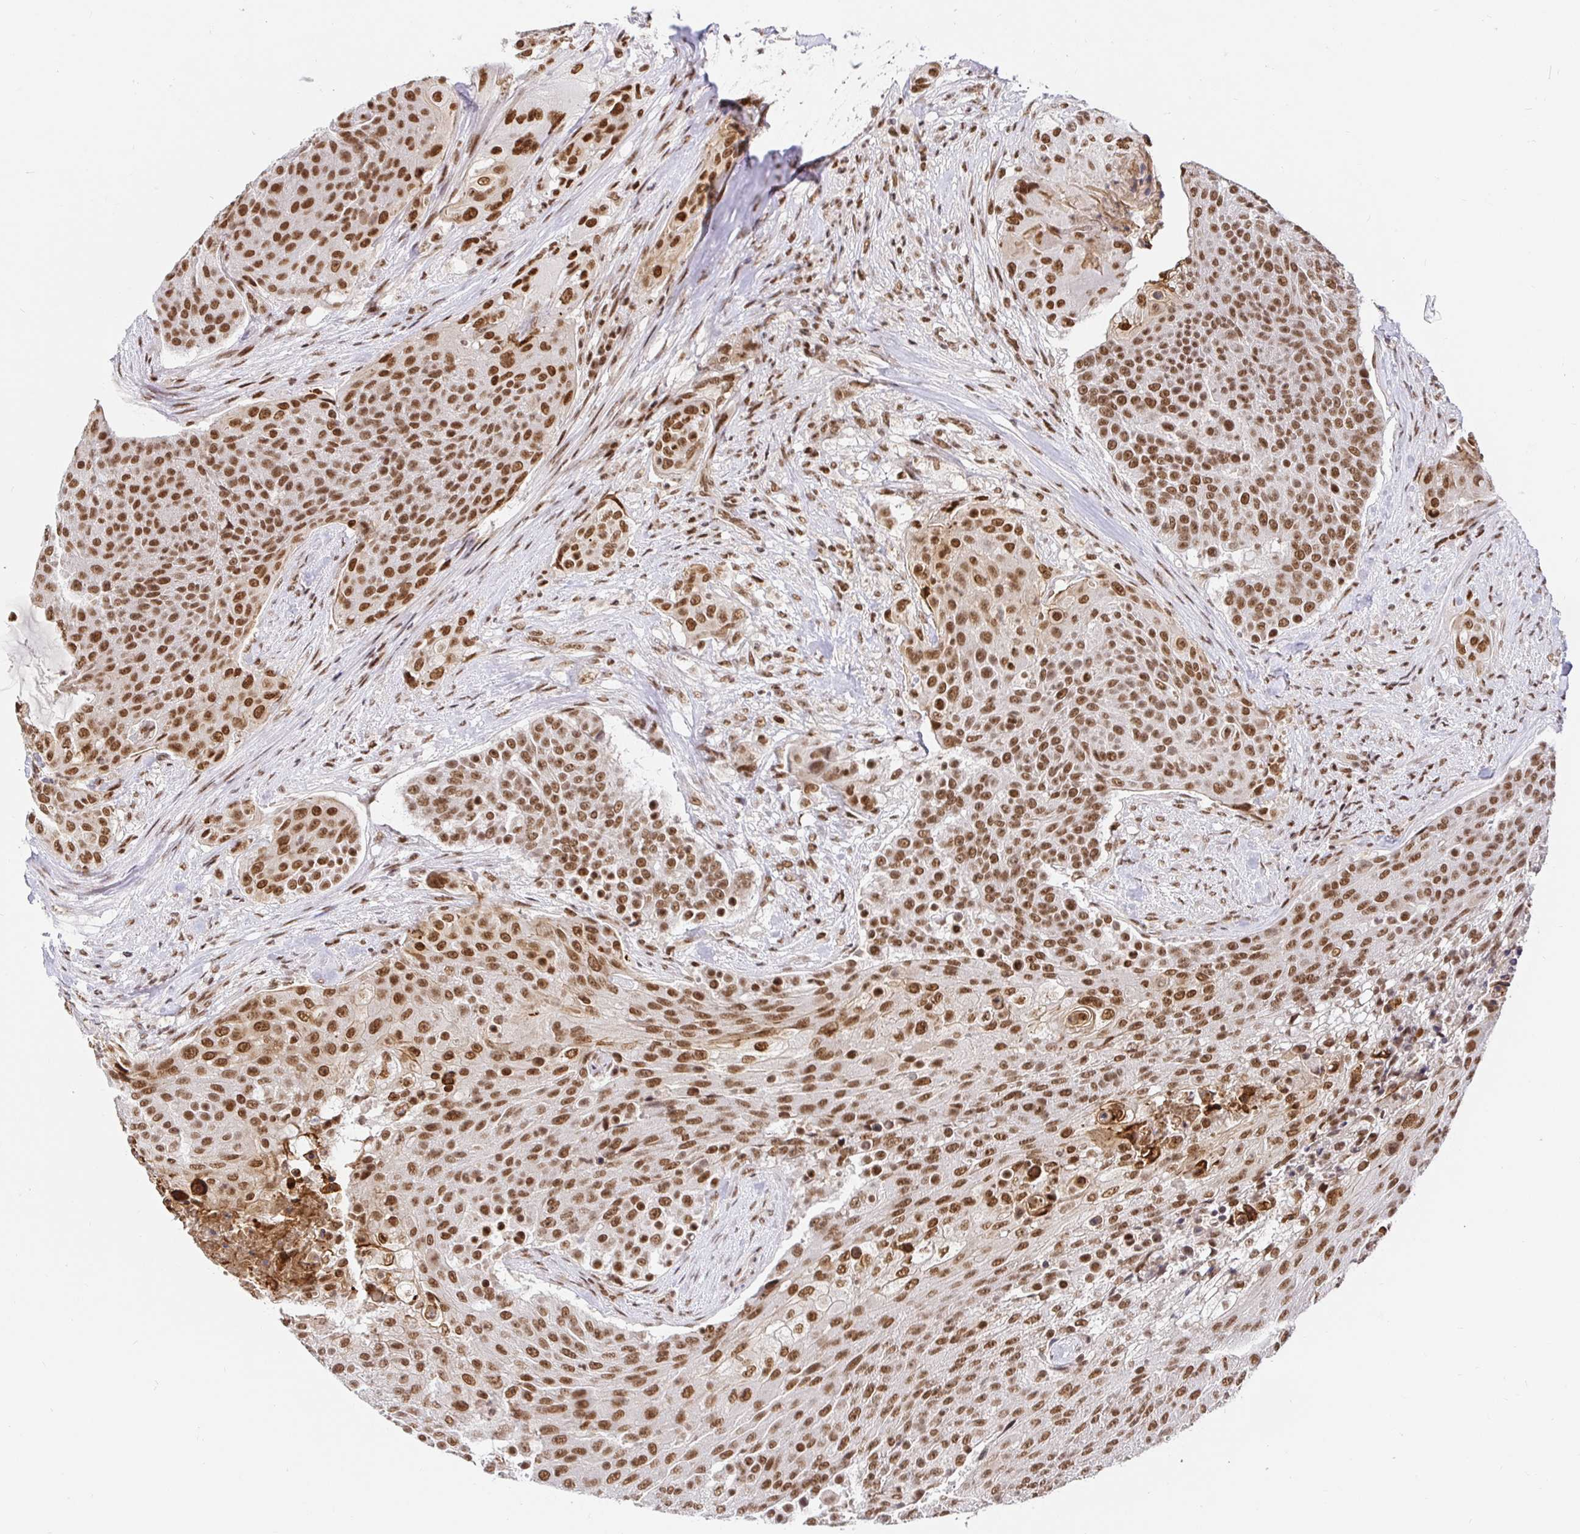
{"staining": {"intensity": "moderate", "quantity": ">75%", "location": "nuclear"}, "tissue": "urothelial cancer", "cell_type": "Tumor cells", "image_type": "cancer", "snomed": [{"axis": "morphology", "description": "Urothelial carcinoma, High grade"}, {"axis": "topography", "description": "Urinary bladder"}], "caption": "Tumor cells reveal moderate nuclear positivity in approximately >75% of cells in urothelial carcinoma (high-grade).", "gene": "USF1", "patient": {"sex": "female", "age": 63}}